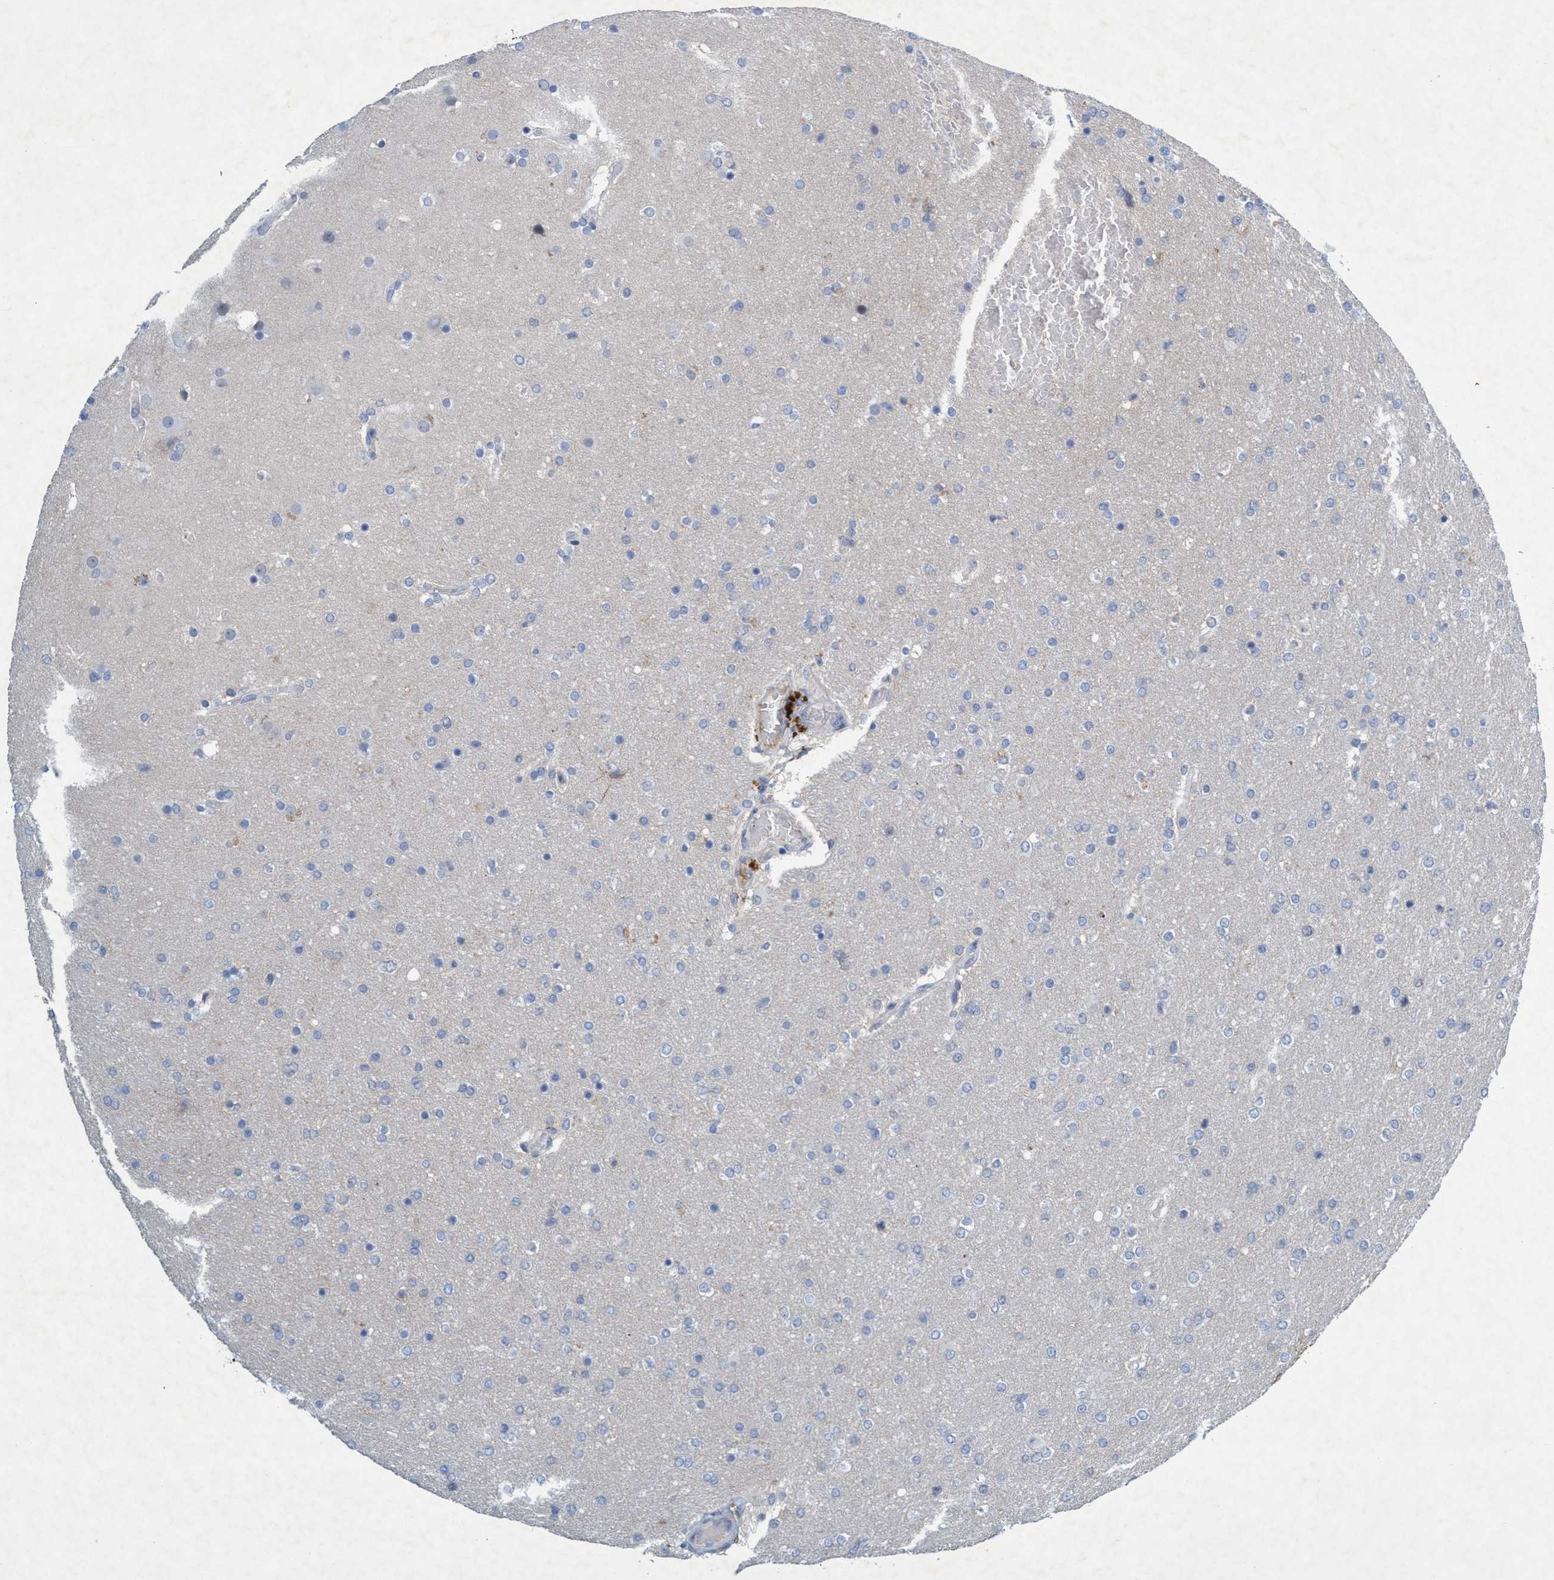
{"staining": {"intensity": "negative", "quantity": "none", "location": "none"}, "tissue": "glioma", "cell_type": "Tumor cells", "image_type": "cancer", "snomed": [{"axis": "morphology", "description": "Glioma, malignant, High grade"}, {"axis": "topography", "description": "Cerebral cortex"}], "caption": "A micrograph of malignant glioma (high-grade) stained for a protein shows no brown staining in tumor cells.", "gene": "RNF208", "patient": {"sex": "female", "age": 36}}